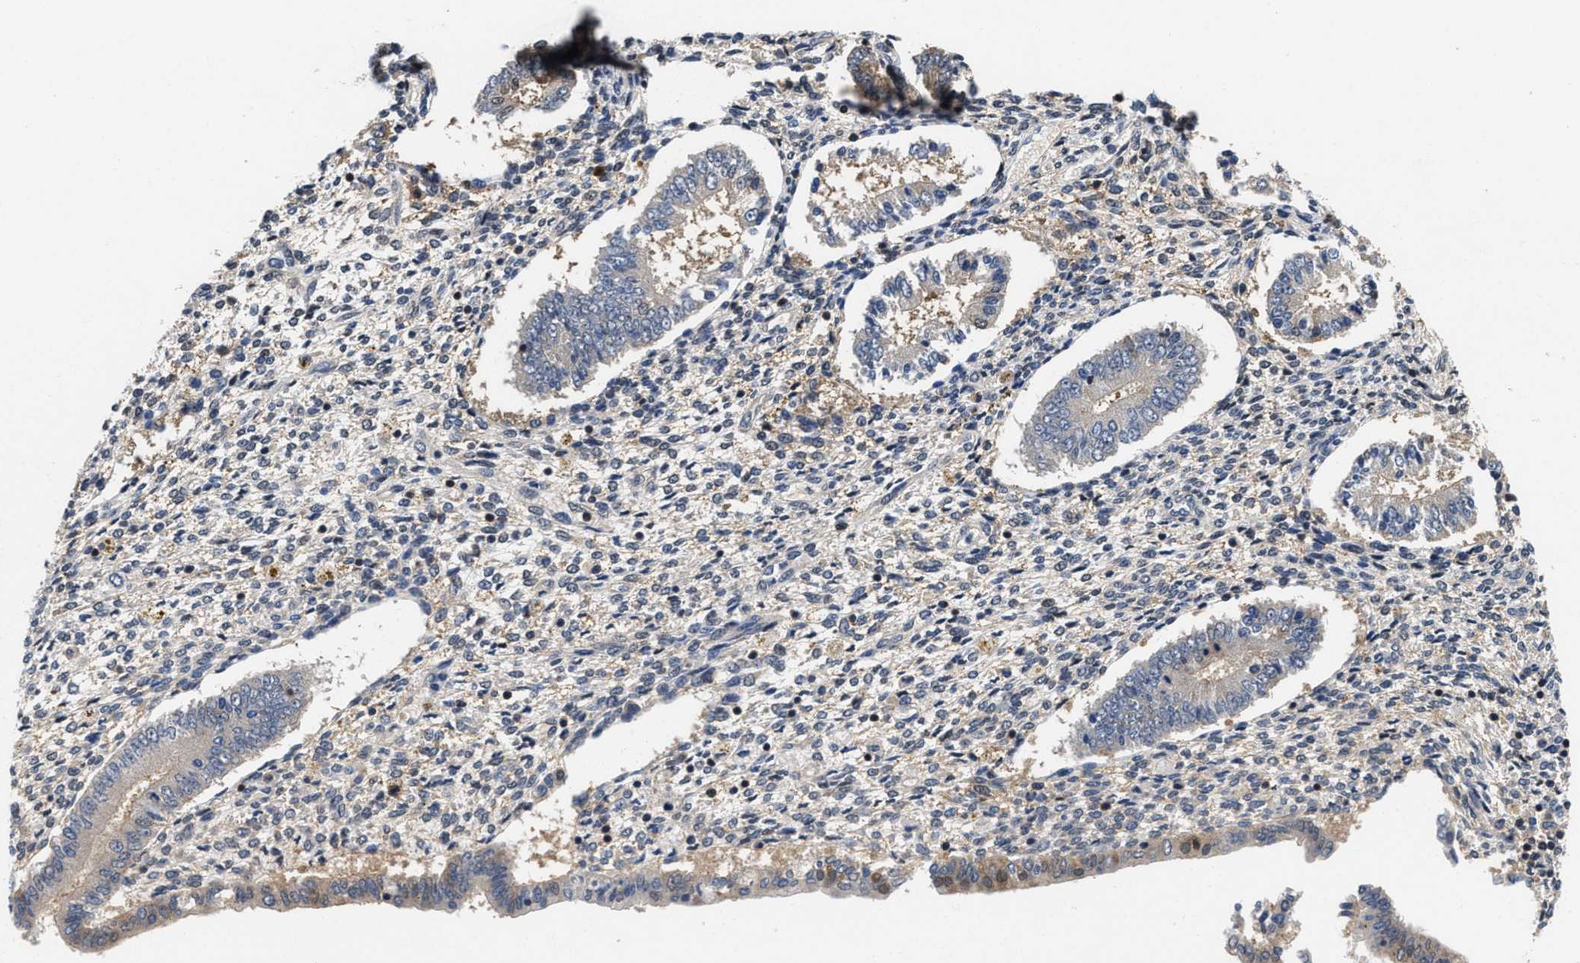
{"staining": {"intensity": "weak", "quantity": "<25%", "location": "nuclear"}, "tissue": "endometrium", "cell_type": "Cells in endometrial stroma", "image_type": "normal", "snomed": [{"axis": "morphology", "description": "Normal tissue, NOS"}, {"axis": "topography", "description": "Endometrium"}], "caption": "High magnification brightfield microscopy of unremarkable endometrium stained with DAB (brown) and counterstained with hematoxylin (blue): cells in endometrial stroma show no significant expression. (DAB immunohistochemistry, high magnification).", "gene": "KIF12", "patient": {"sex": "female", "age": 42}}